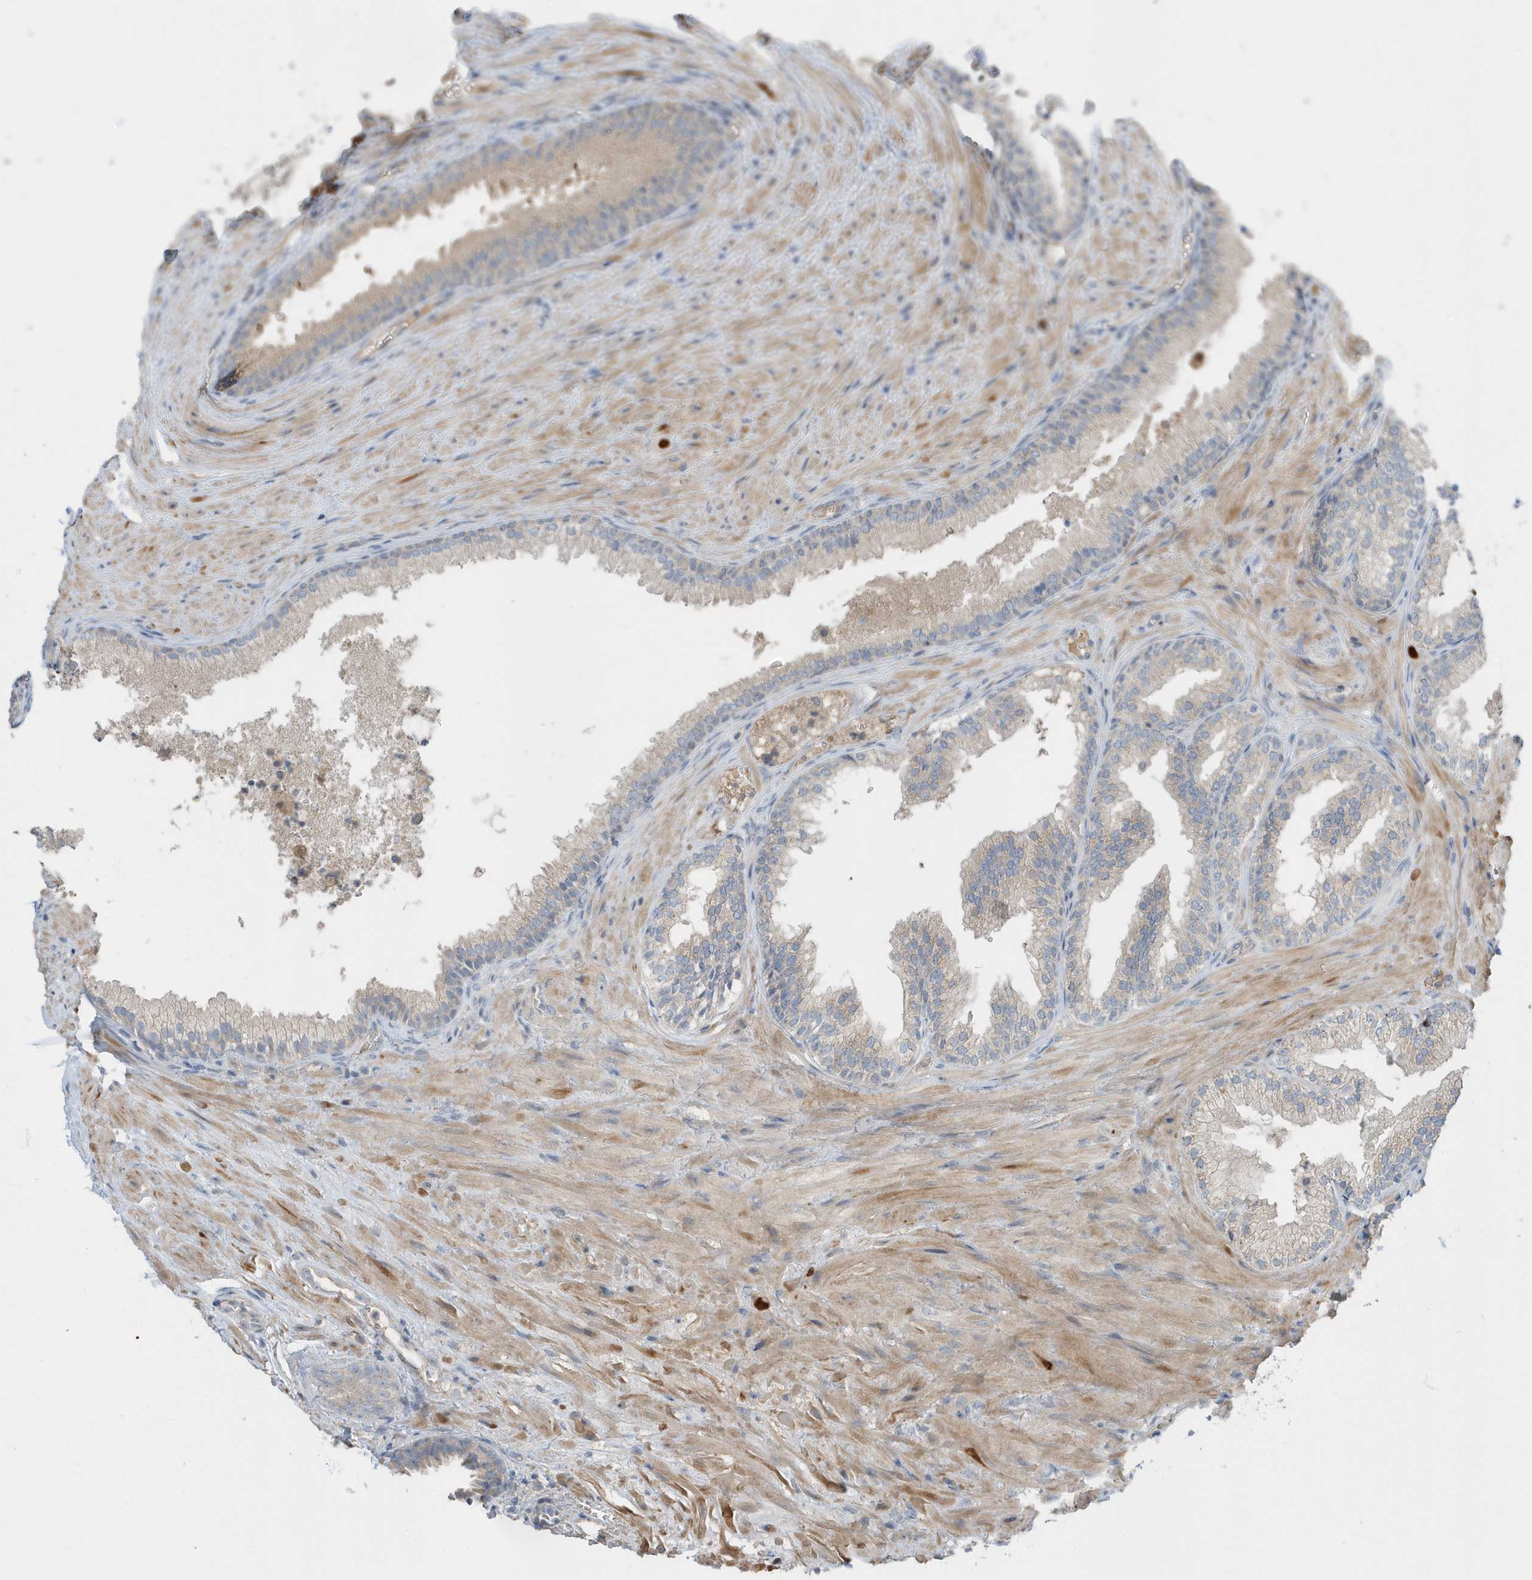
{"staining": {"intensity": "negative", "quantity": "none", "location": "none"}, "tissue": "prostate", "cell_type": "Glandular cells", "image_type": "normal", "snomed": [{"axis": "morphology", "description": "Normal tissue, NOS"}, {"axis": "topography", "description": "Prostate"}], "caption": "This is a image of immunohistochemistry staining of benign prostate, which shows no positivity in glandular cells.", "gene": "USP53", "patient": {"sex": "male", "age": 76}}